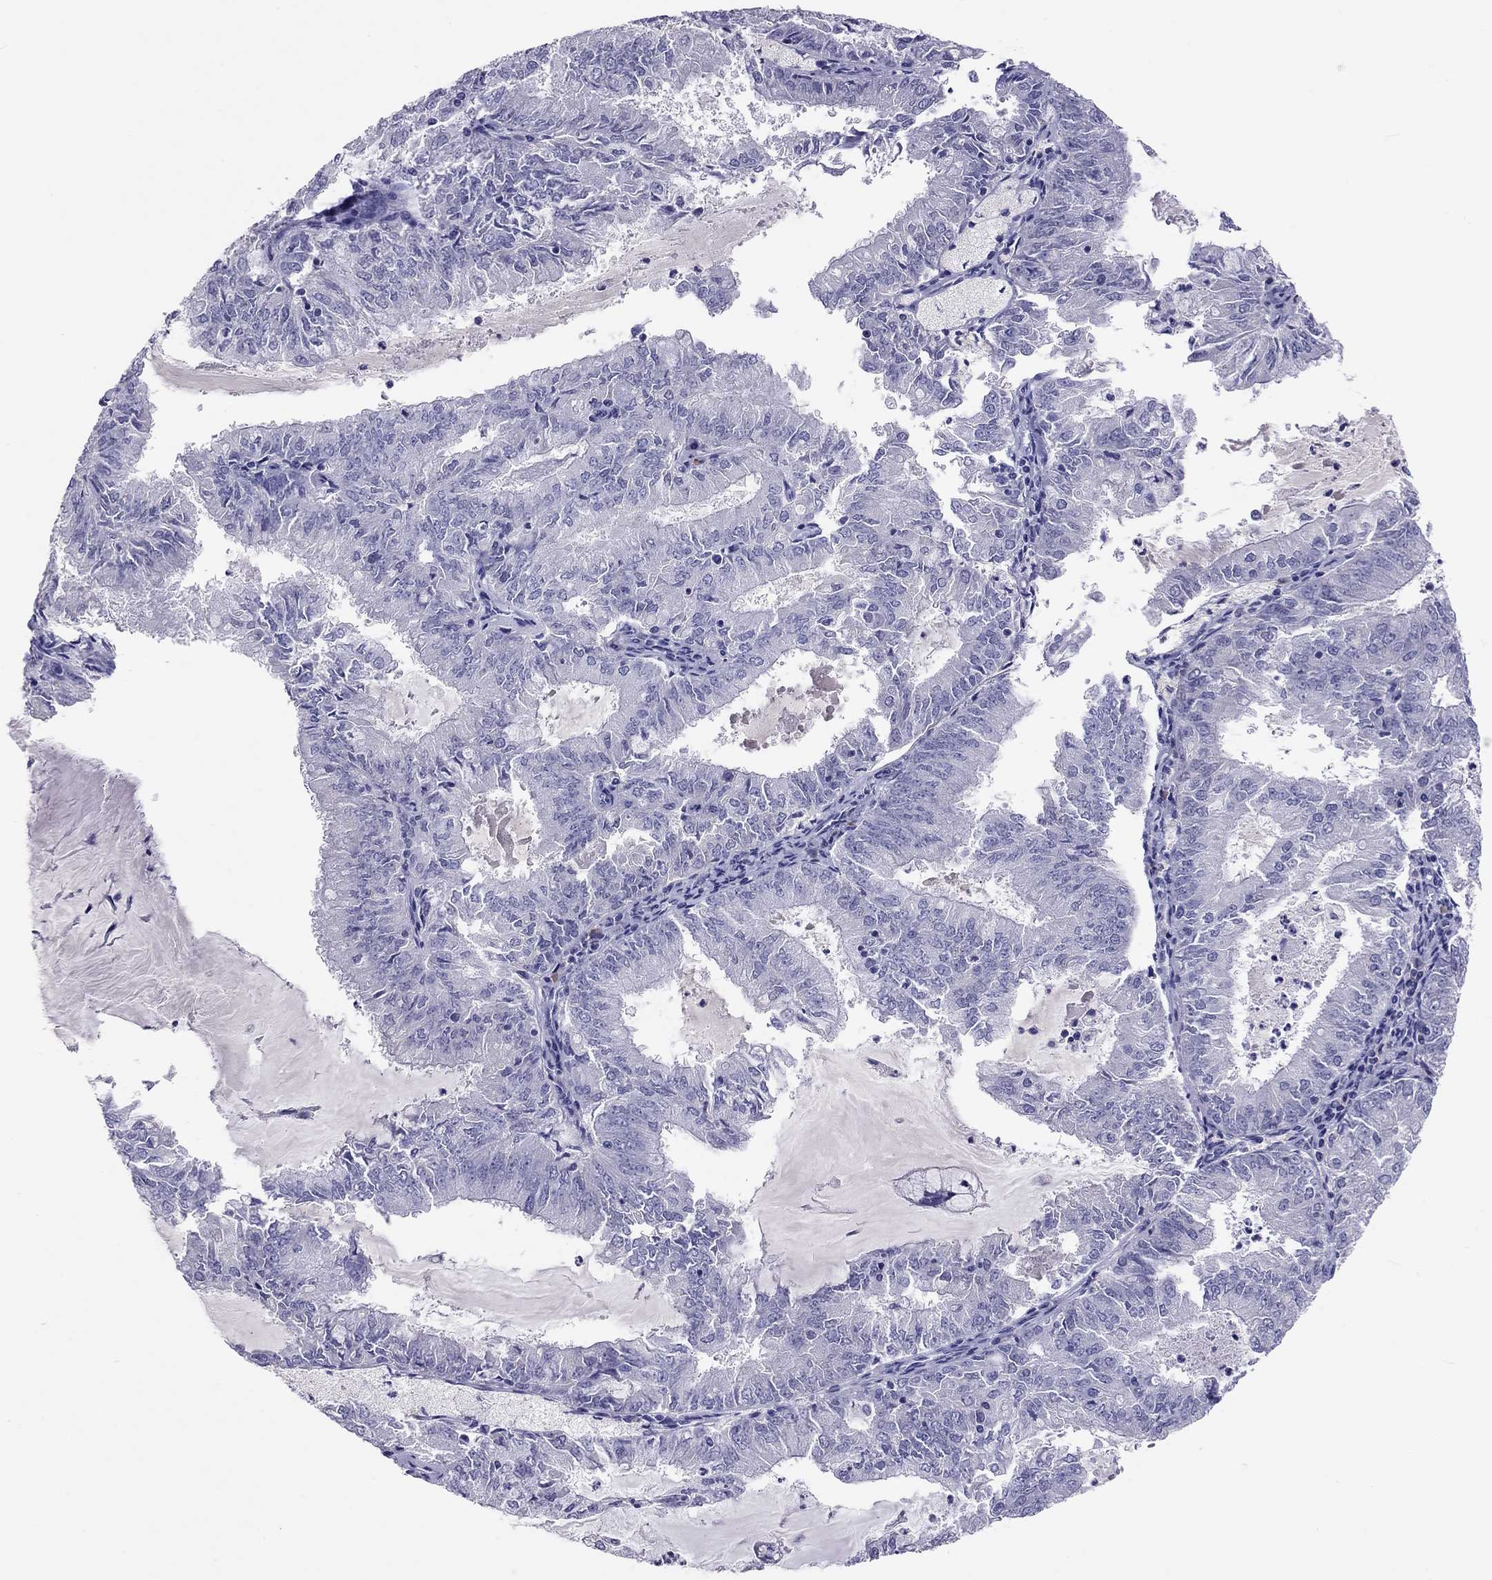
{"staining": {"intensity": "negative", "quantity": "none", "location": "none"}, "tissue": "endometrial cancer", "cell_type": "Tumor cells", "image_type": "cancer", "snomed": [{"axis": "morphology", "description": "Adenocarcinoma, NOS"}, {"axis": "topography", "description": "Endometrium"}], "caption": "An immunohistochemistry micrograph of endometrial adenocarcinoma is shown. There is no staining in tumor cells of endometrial adenocarcinoma.", "gene": "CALHM1", "patient": {"sex": "female", "age": 57}}